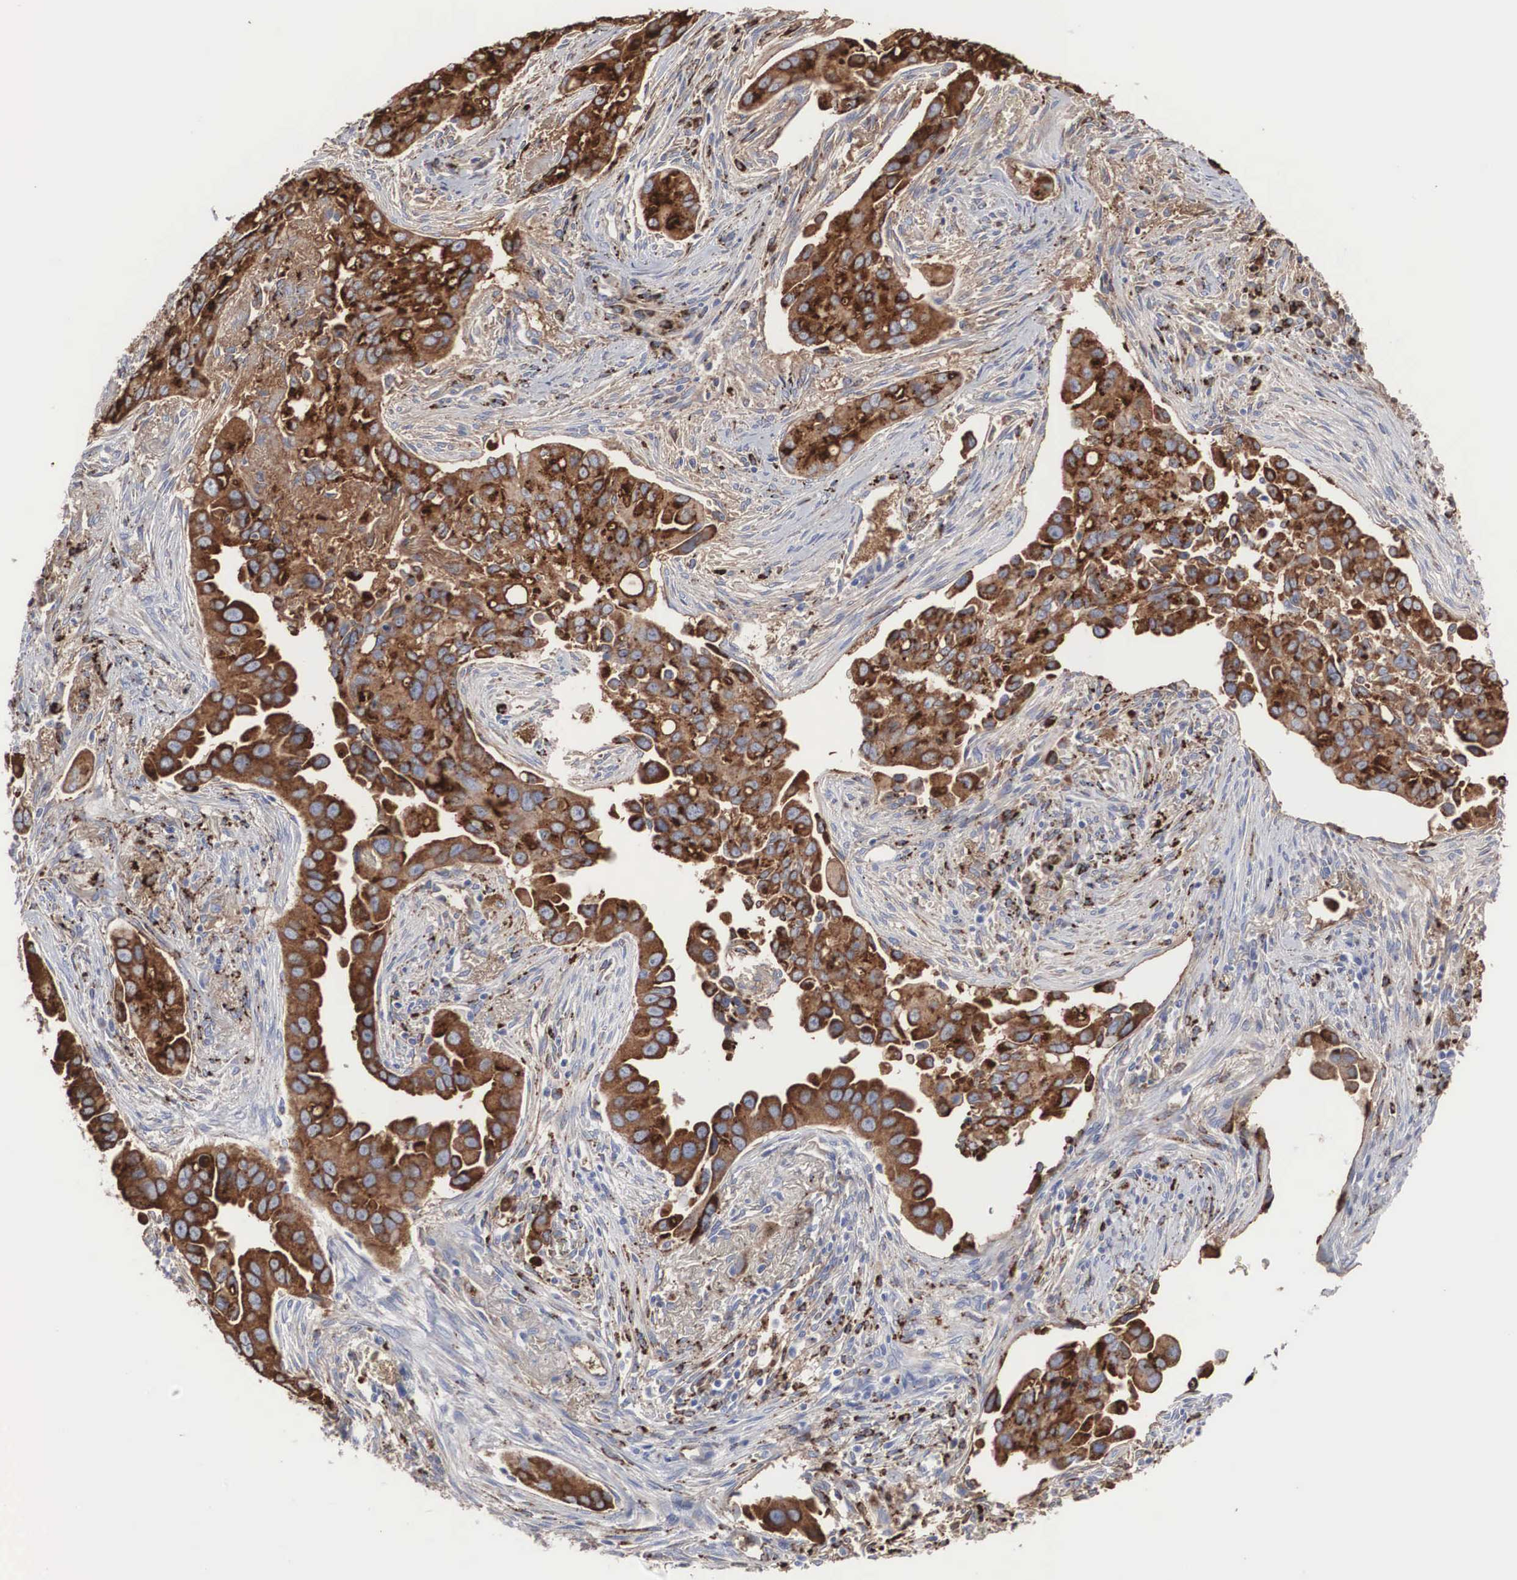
{"staining": {"intensity": "strong", "quantity": ">75%", "location": "cytoplasmic/membranous"}, "tissue": "lung cancer", "cell_type": "Tumor cells", "image_type": "cancer", "snomed": [{"axis": "morphology", "description": "Adenocarcinoma, NOS"}, {"axis": "topography", "description": "Lung"}], "caption": "This is an image of immunohistochemistry staining of lung cancer (adenocarcinoma), which shows strong expression in the cytoplasmic/membranous of tumor cells.", "gene": "LGALS3BP", "patient": {"sex": "male", "age": 68}}